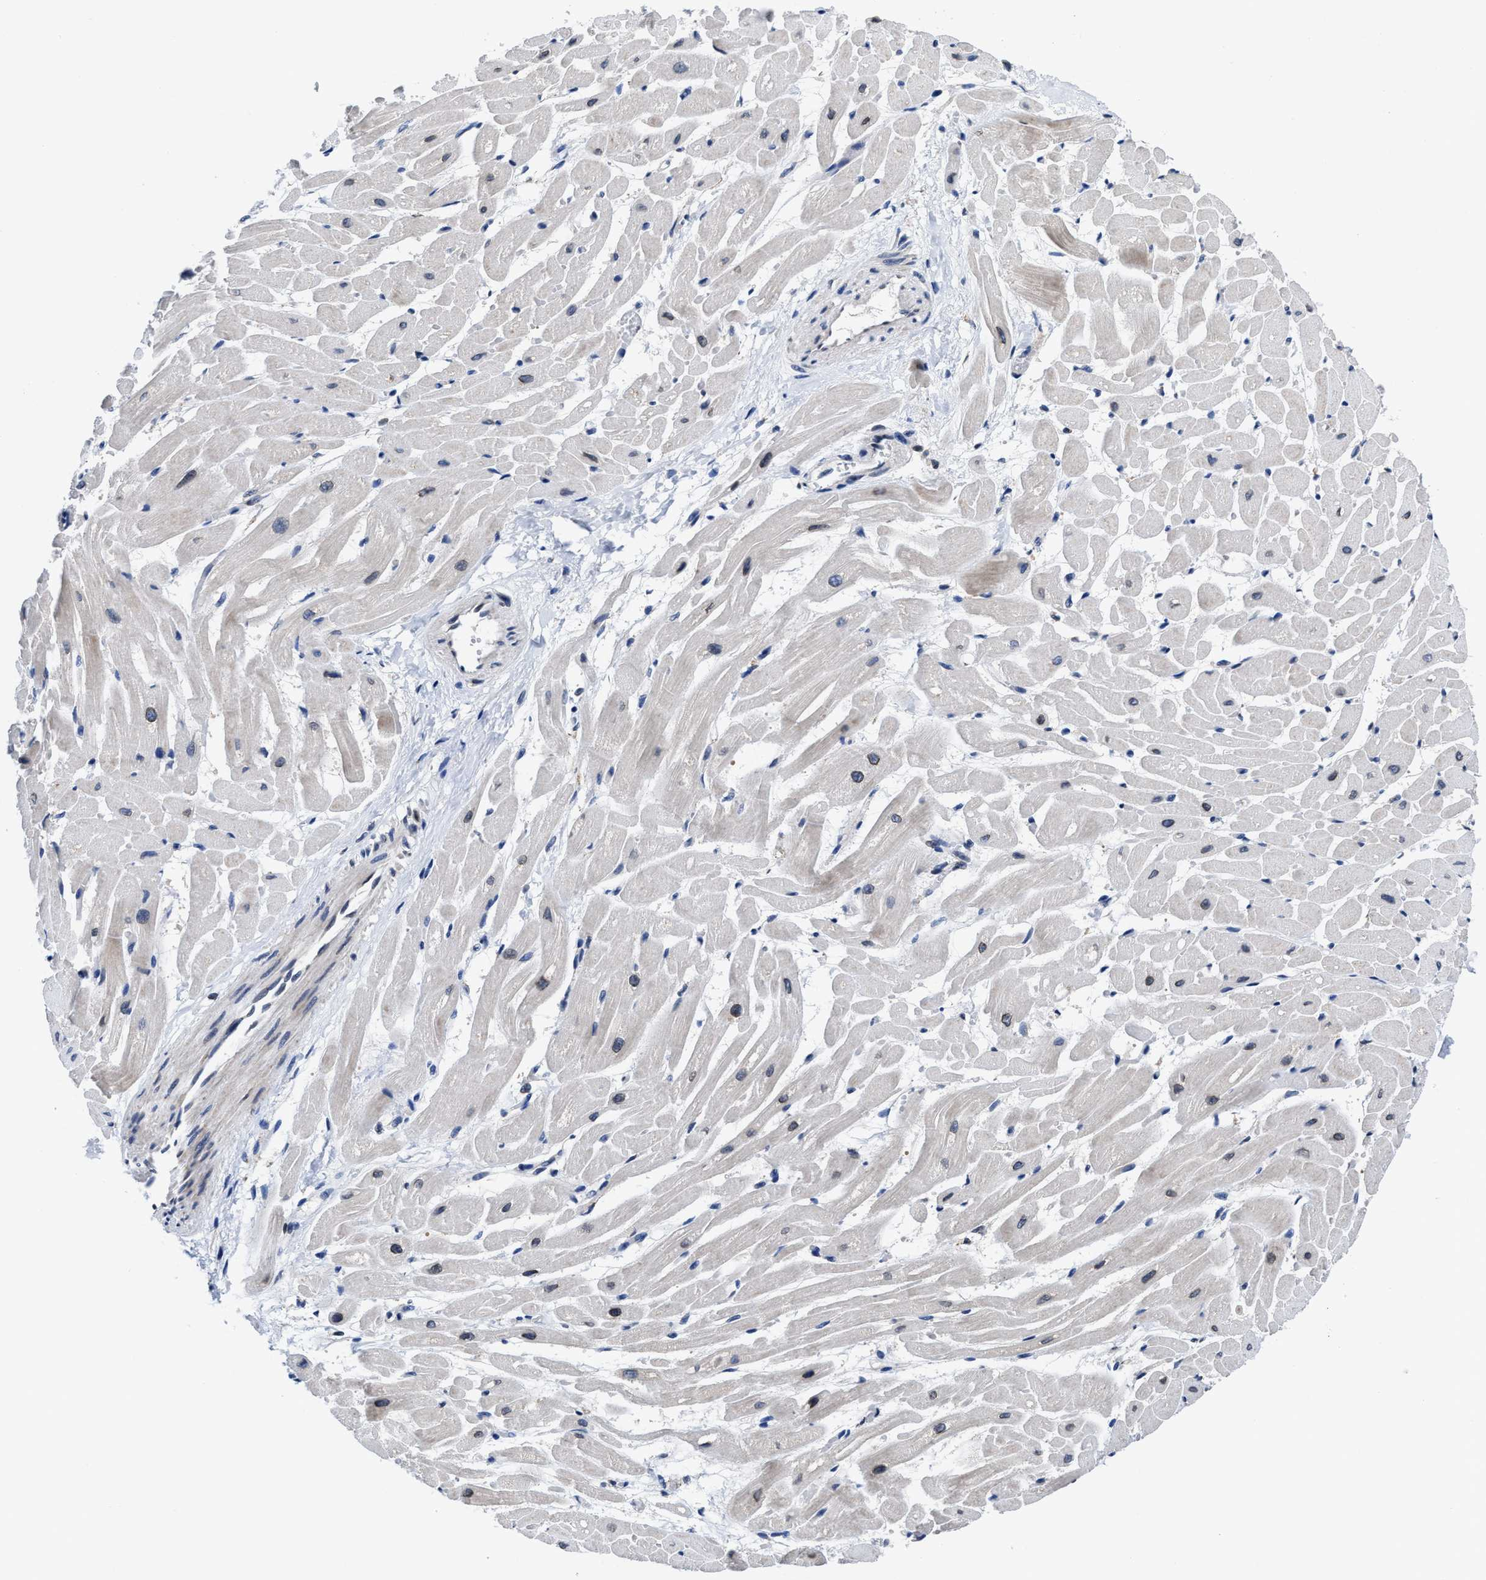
{"staining": {"intensity": "weak", "quantity": "<25%", "location": "cytoplasmic/membranous"}, "tissue": "heart muscle", "cell_type": "Cardiomyocytes", "image_type": "normal", "snomed": [{"axis": "morphology", "description": "Normal tissue, NOS"}, {"axis": "topography", "description": "Heart"}], "caption": "A high-resolution image shows IHC staining of normal heart muscle, which shows no significant expression in cardiomyocytes.", "gene": "CACNA1D", "patient": {"sex": "male", "age": 45}}